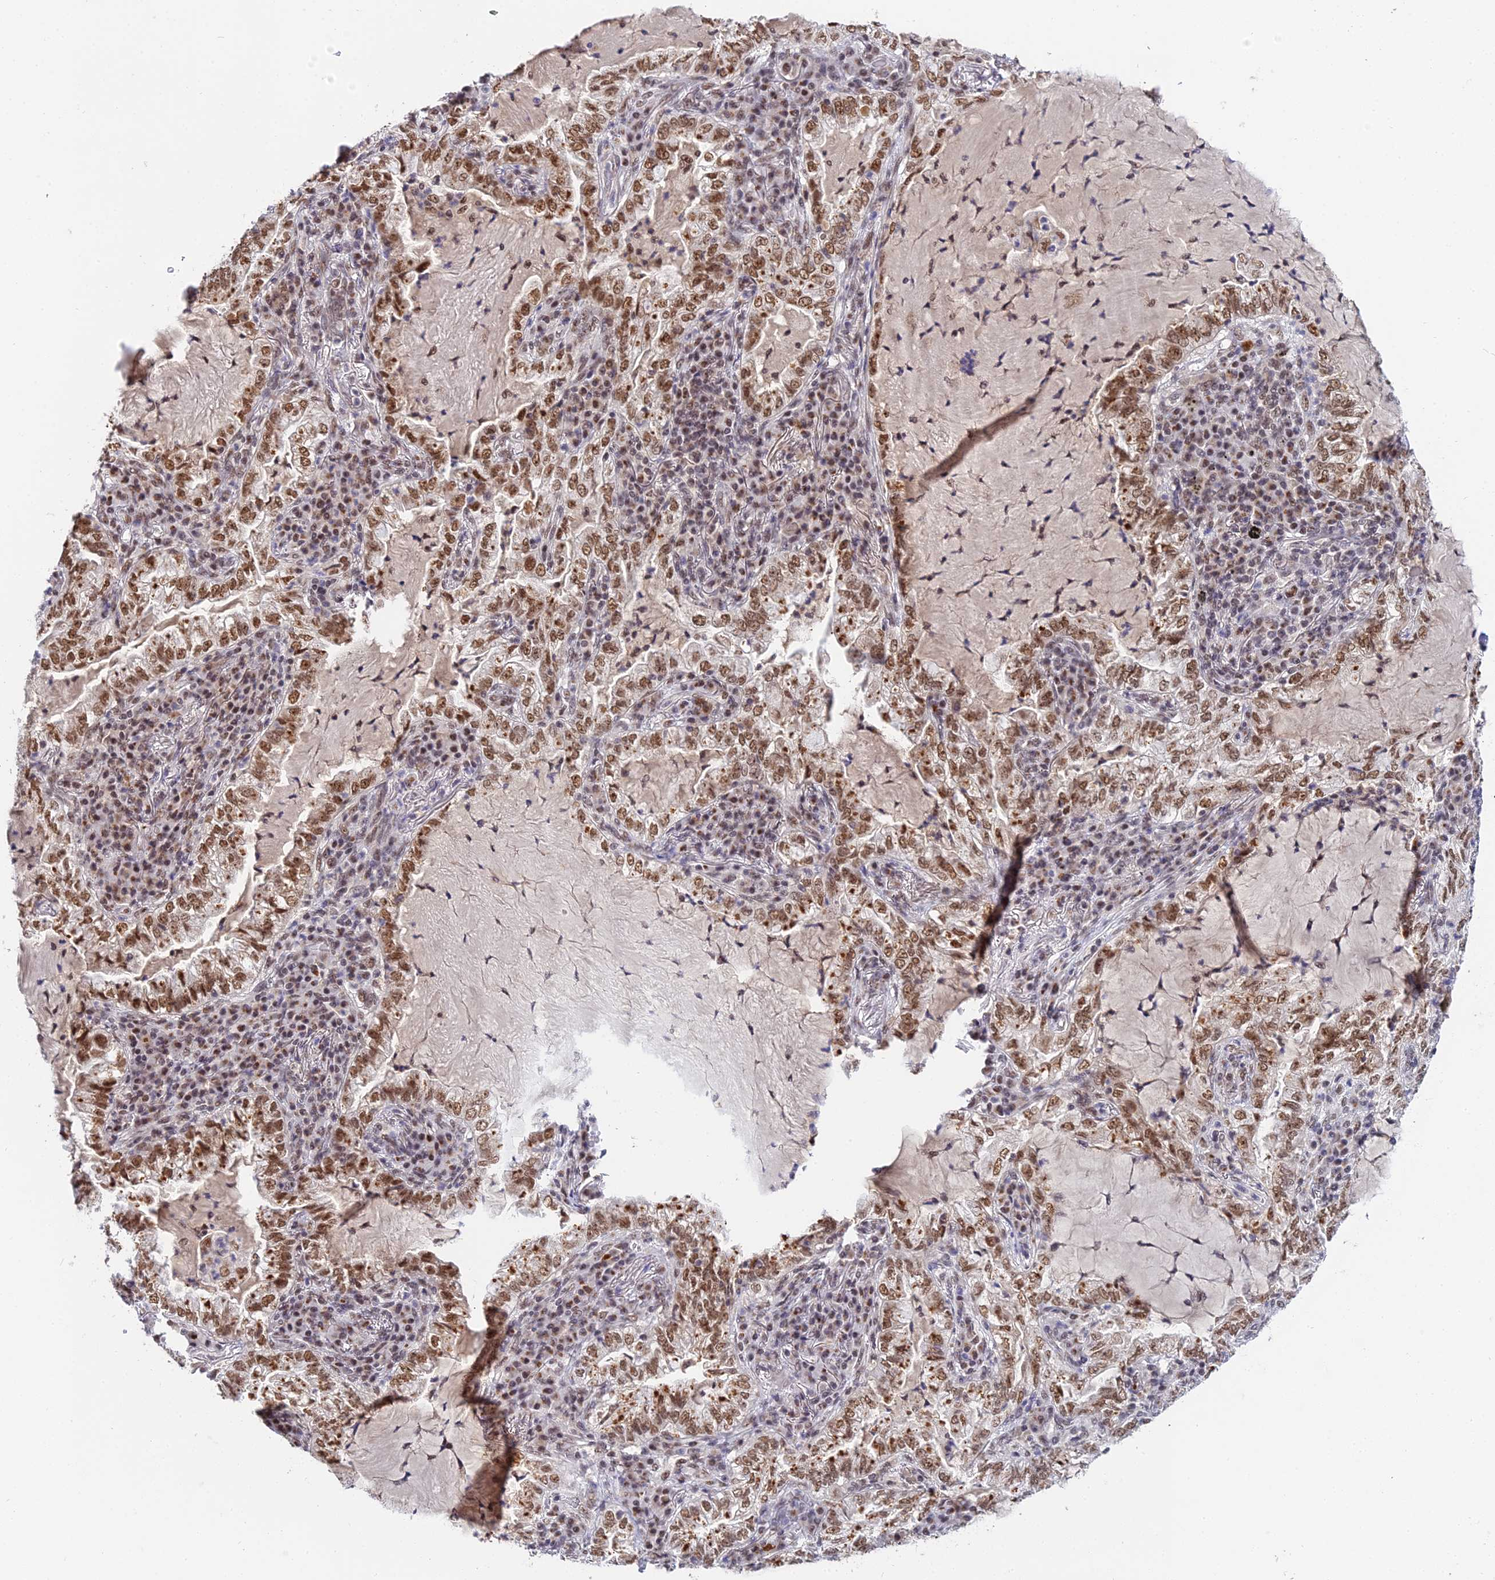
{"staining": {"intensity": "moderate", "quantity": ">75%", "location": "nuclear"}, "tissue": "lung cancer", "cell_type": "Tumor cells", "image_type": "cancer", "snomed": [{"axis": "morphology", "description": "Adenocarcinoma, NOS"}, {"axis": "topography", "description": "Lung"}], "caption": "This micrograph exhibits immunohistochemistry staining of human adenocarcinoma (lung), with medium moderate nuclear positivity in approximately >75% of tumor cells.", "gene": "EXOSC3", "patient": {"sex": "female", "age": 73}}